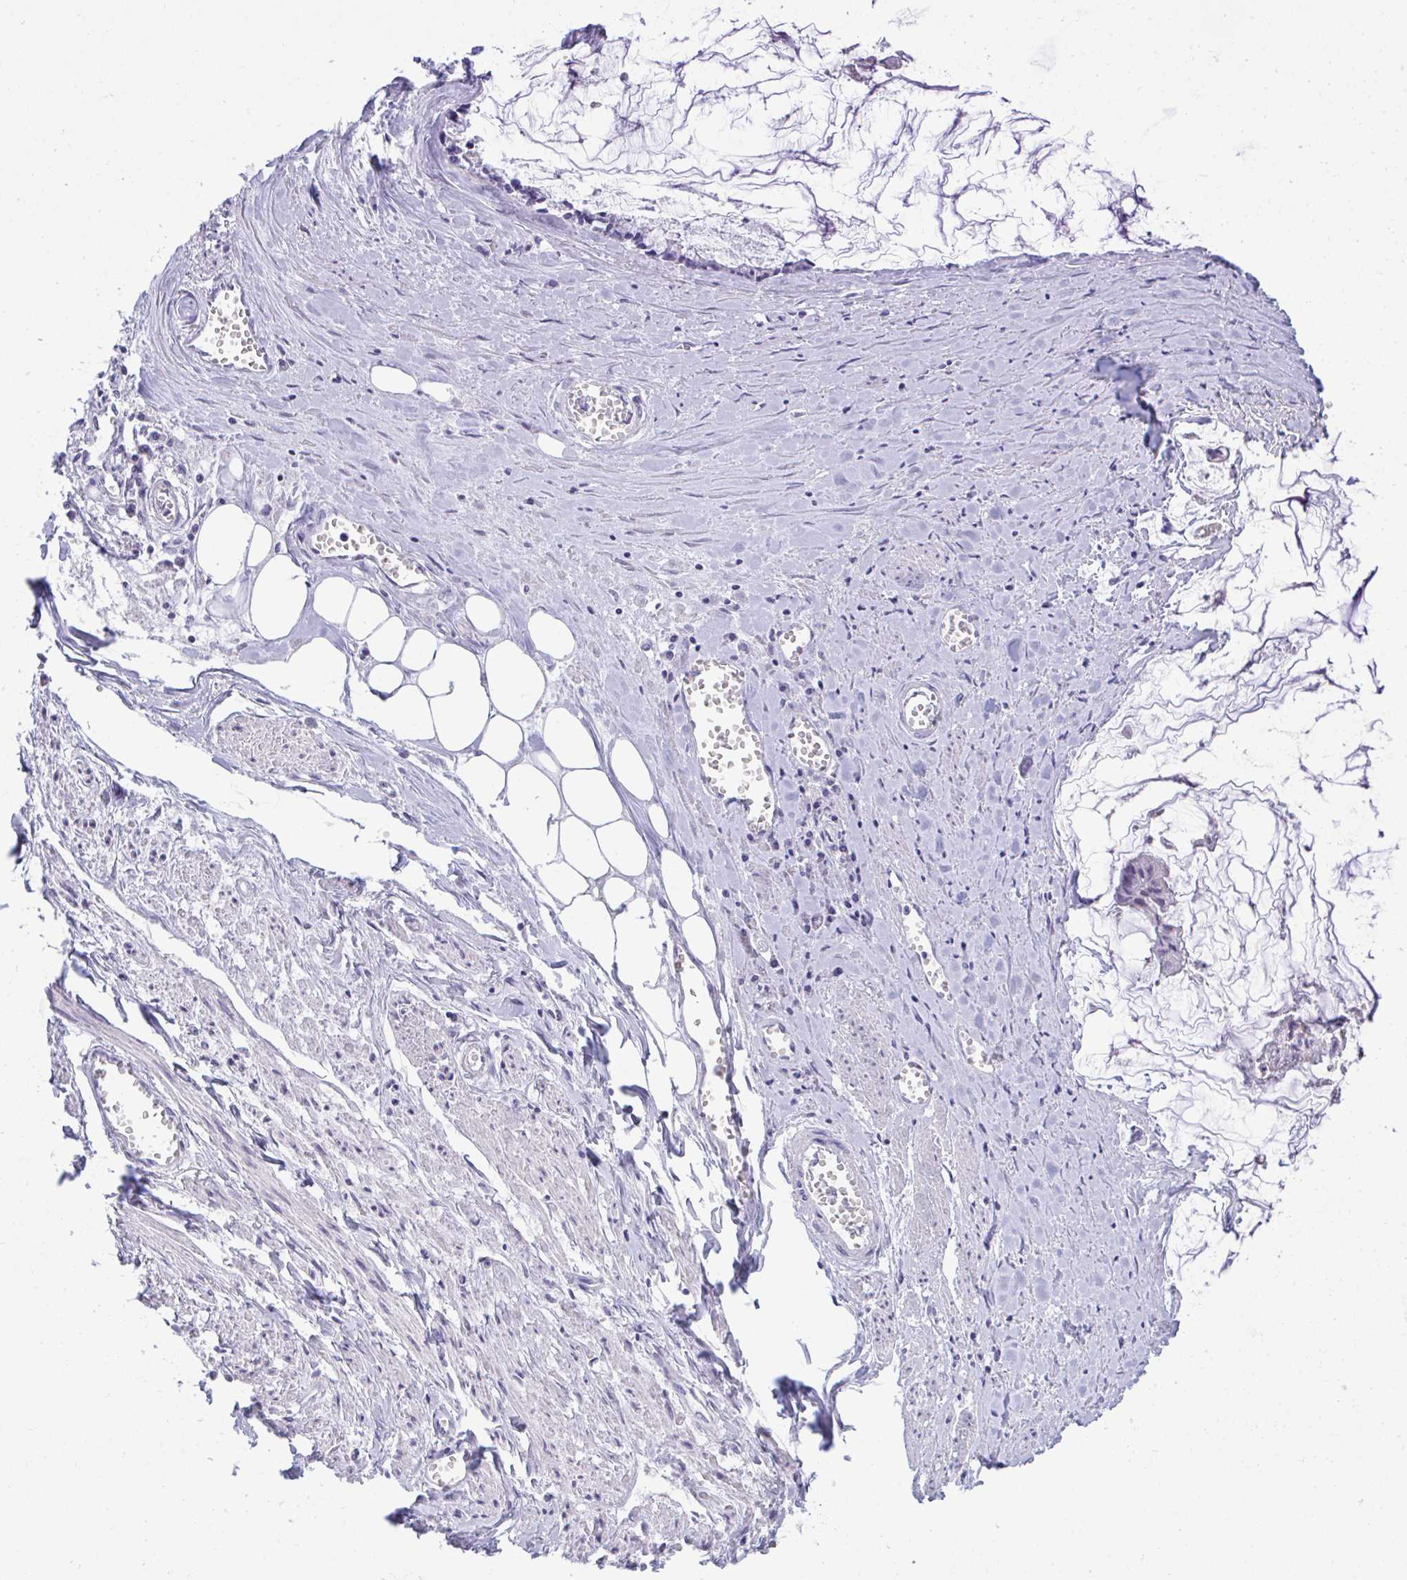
{"staining": {"intensity": "negative", "quantity": "none", "location": "none"}, "tissue": "ovarian cancer", "cell_type": "Tumor cells", "image_type": "cancer", "snomed": [{"axis": "morphology", "description": "Cystadenocarcinoma, mucinous, NOS"}, {"axis": "topography", "description": "Ovary"}], "caption": "High magnification brightfield microscopy of mucinous cystadenocarcinoma (ovarian) stained with DAB (3,3'-diaminobenzidine) (brown) and counterstained with hematoxylin (blue): tumor cells show no significant positivity.", "gene": "TMCO5A", "patient": {"sex": "female", "age": 90}}